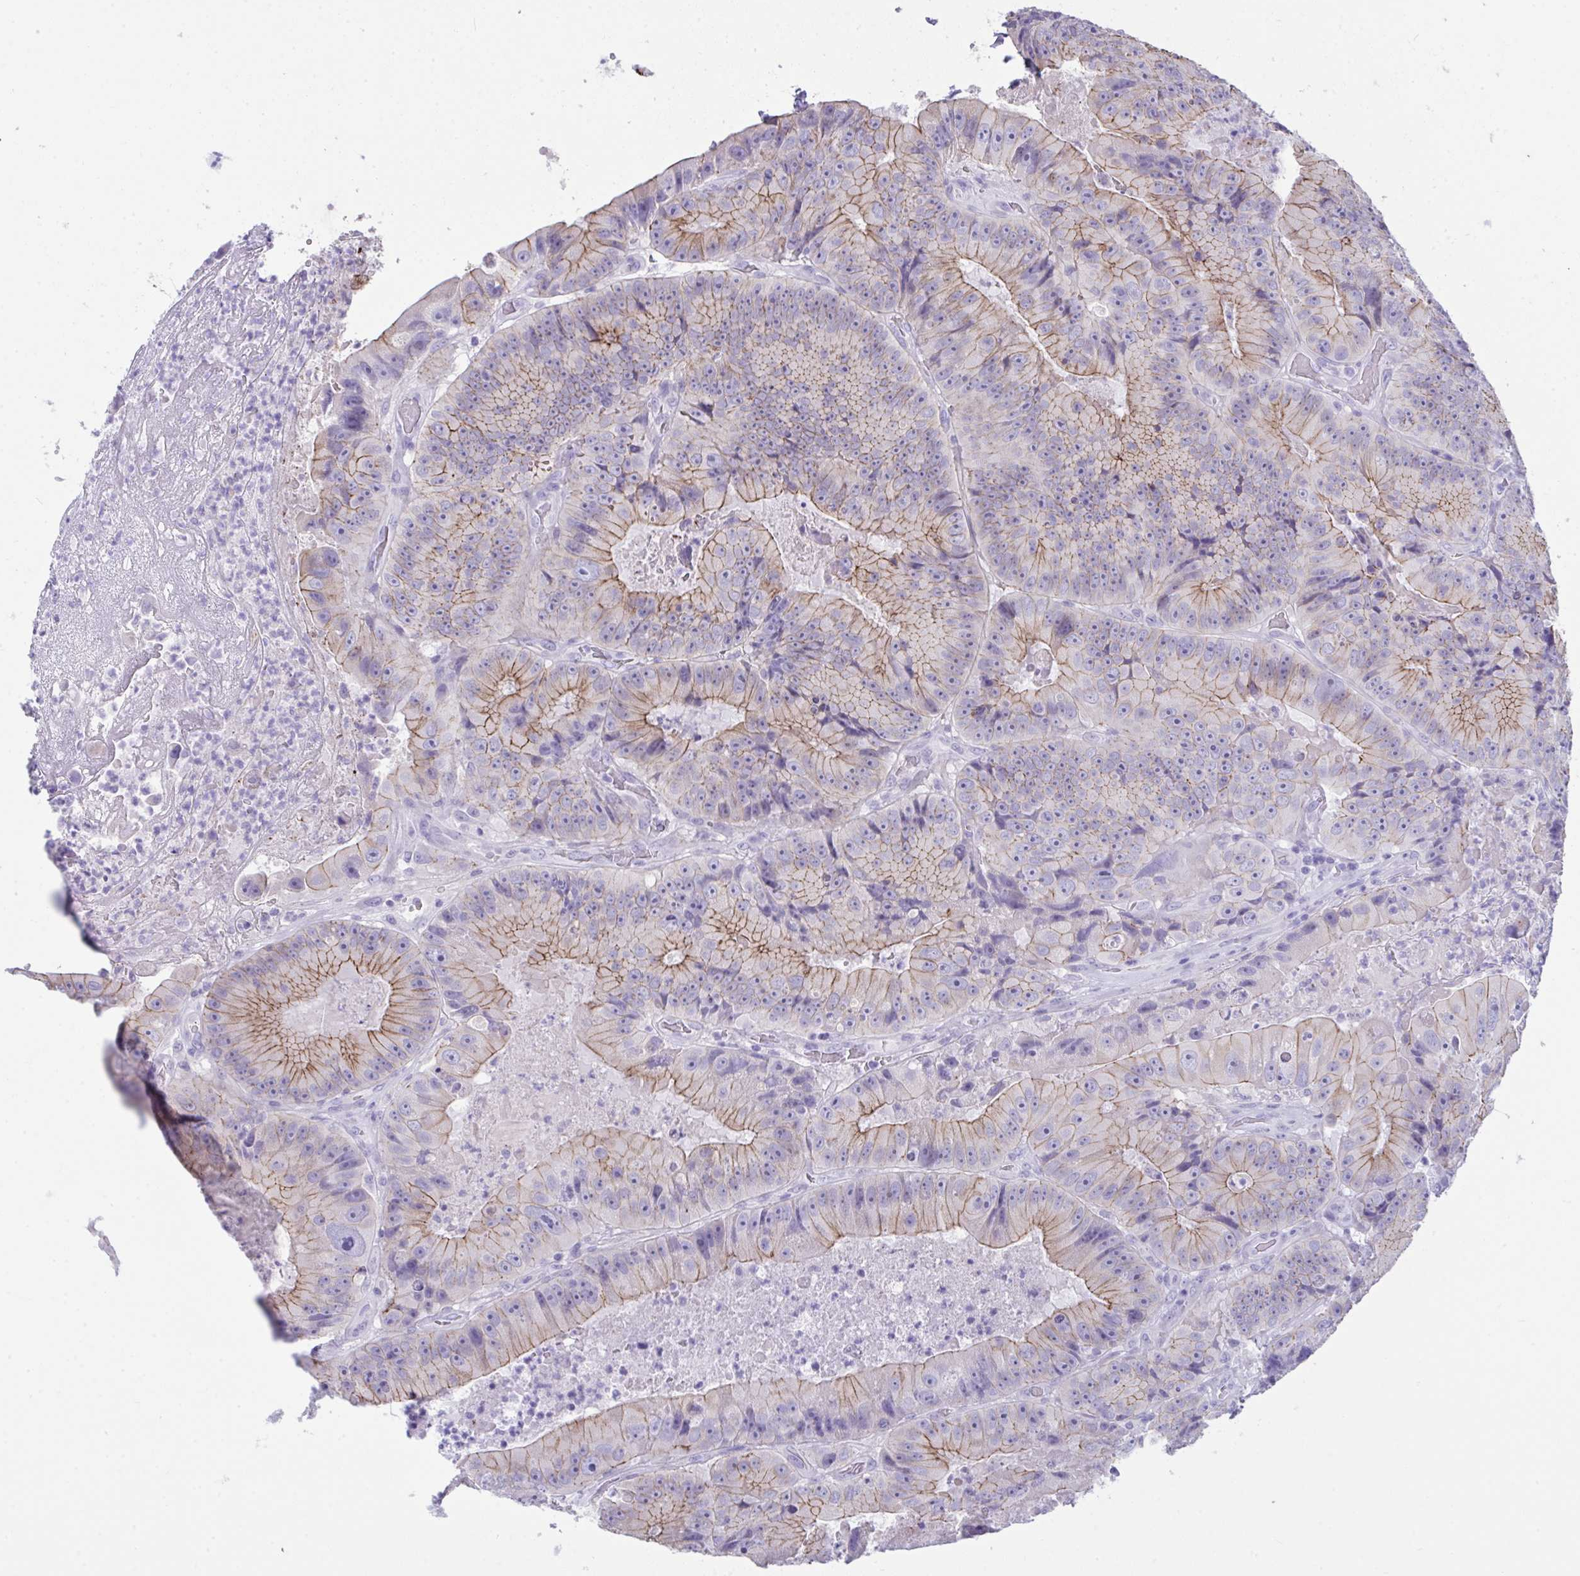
{"staining": {"intensity": "weak", "quantity": "25%-75%", "location": "cytoplasmic/membranous"}, "tissue": "colorectal cancer", "cell_type": "Tumor cells", "image_type": "cancer", "snomed": [{"axis": "morphology", "description": "Adenocarcinoma, NOS"}, {"axis": "topography", "description": "Colon"}], "caption": "The immunohistochemical stain labels weak cytoplasmic/membranous expression in tumor cells of colorectal cancer (adenocarcinoma) tissue.", "gene": "GLB1L2", "patient": {"sex": "female", "age": 86}}